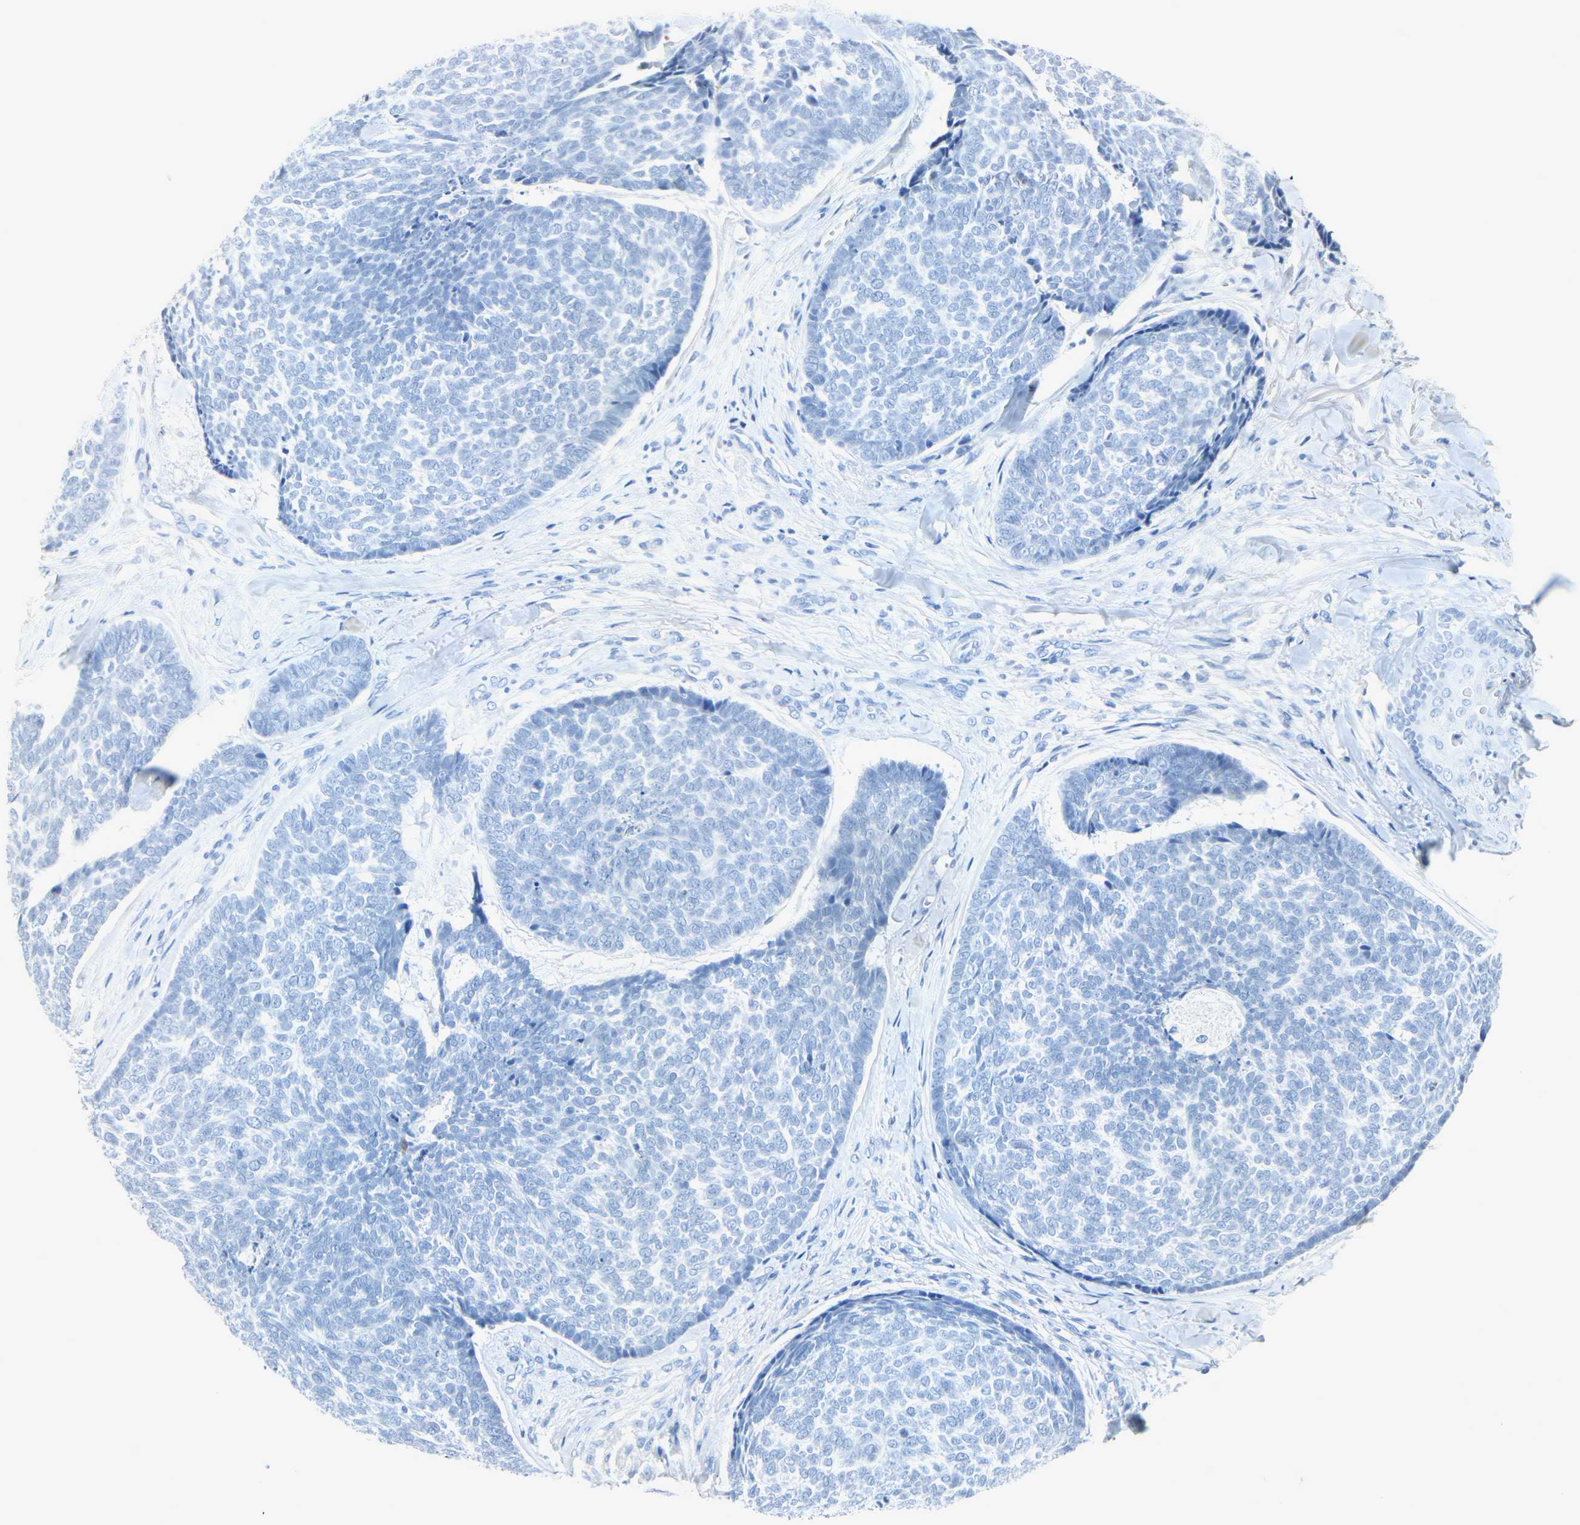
{"staining": {"intensity": "negative", "quantity": "none", "location": "none"}, "tissue": "skin cancer", "cell_type": "Tumor cells", "image_type": "cancer", "snomed": [{"axis": "morphology", "description": "Basal cell carcinoma"}, {"axis": "topography", "description": "Skin"}], "caption": "There is no significant staining in tumor cells of skin cancer.", "gene": "CA3", "patient": {"sex": "male", "age": 84}}